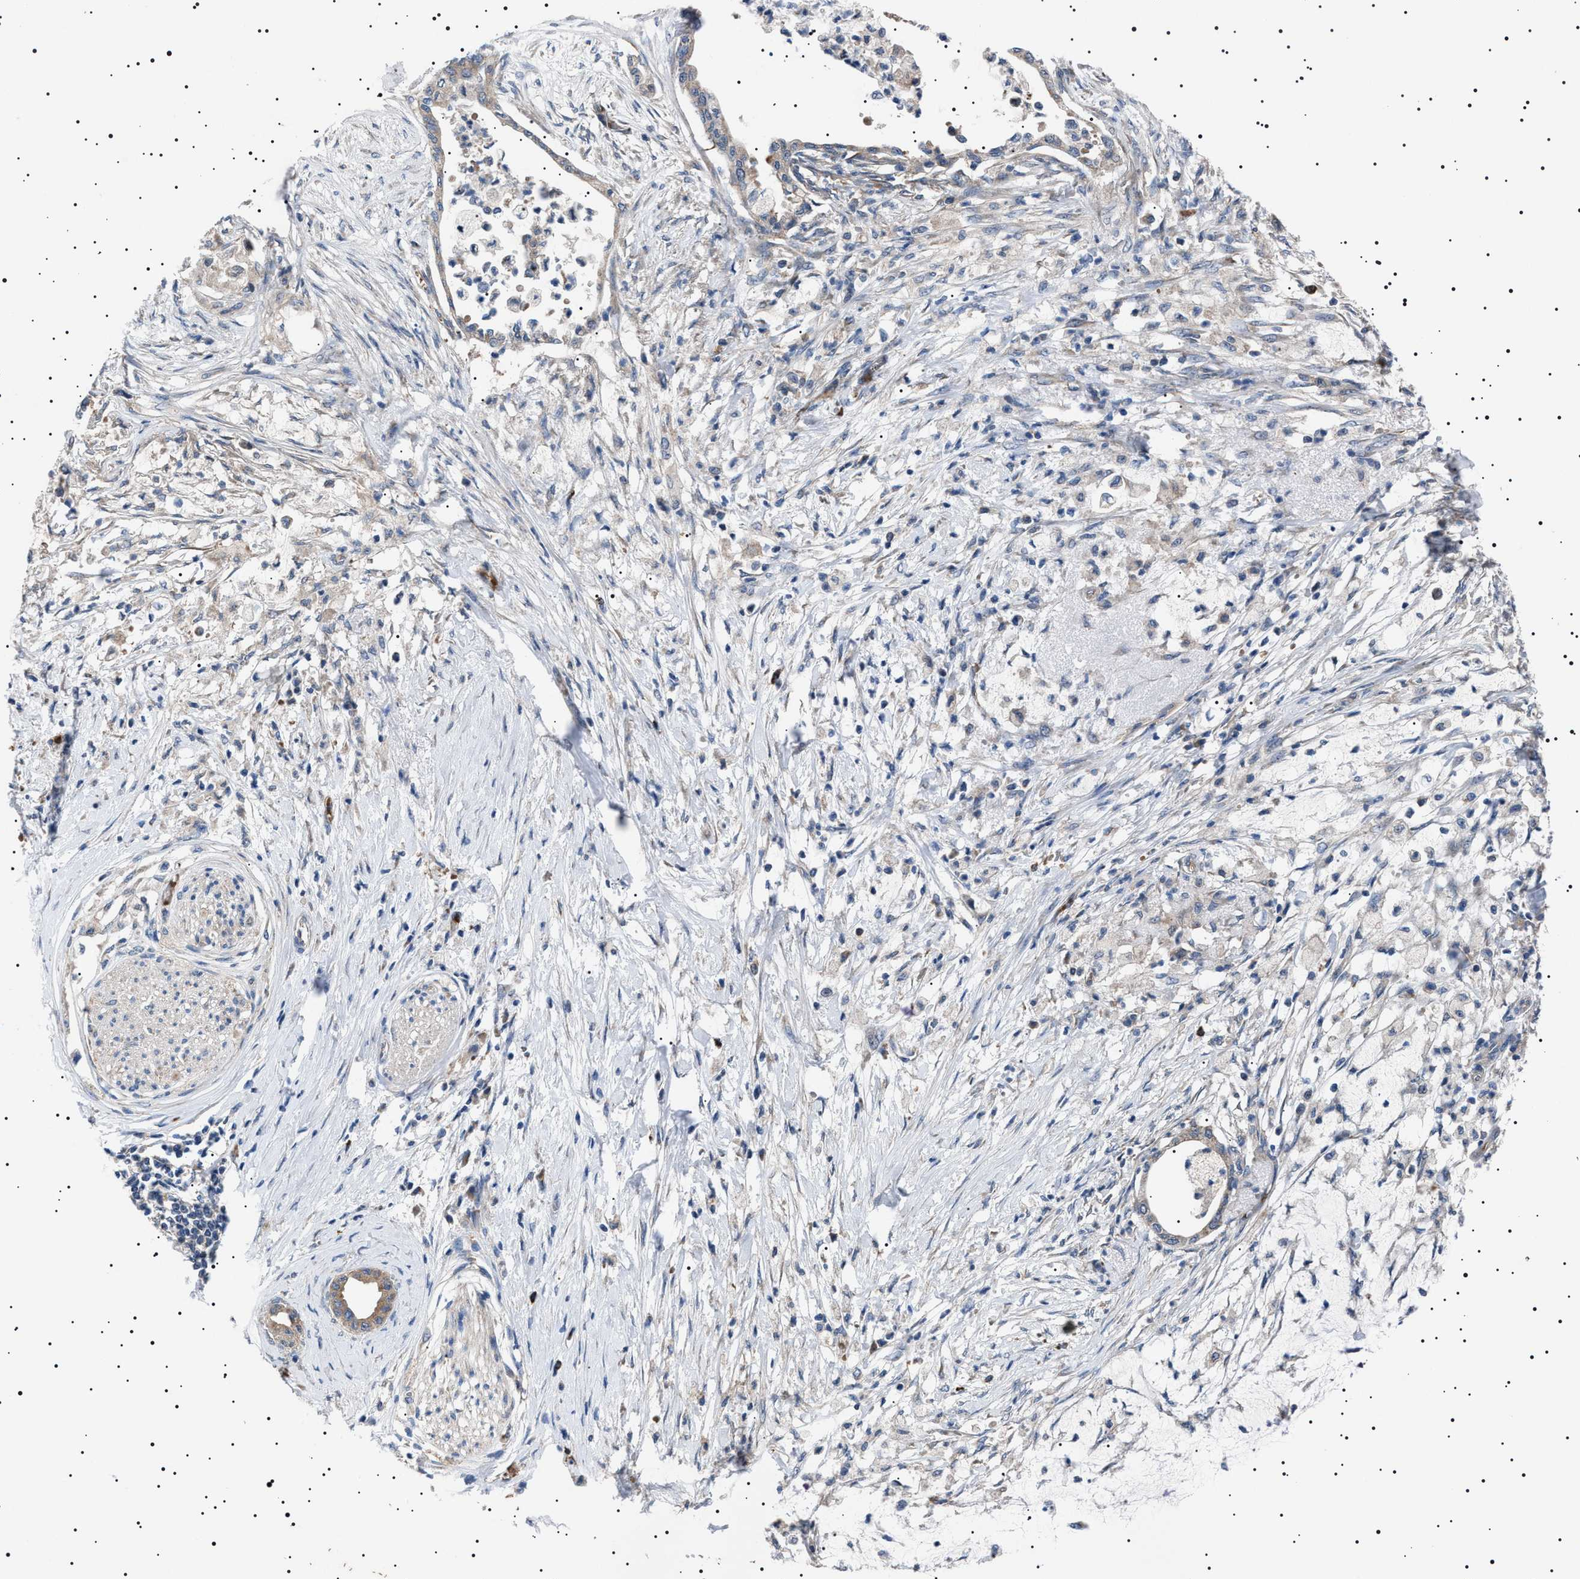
{"staining": {"intensity": "weak", "quantity": "<25%", "location": "cytoplasmic/membranous"}, "tissue": "pancreatic cancer", "cell_type": "Tumor cells", "image_type": "cancer", "snomed": [{"axis": "morphology", "description": "Normal tissue, NOS"}, {"axis": "morphology", "description": "Adenocarcinoma, NOS"}, {"axis": "topography", "description": "Pancreas"}, {"axis": "topography", "description": "Duodenum"}], "caption": "Pancreatic cancer was stained to show a protein in brown. There is no significant expression in tumor cells.", "gene": "PTRH1", "patient": {"sex": "female", "age": 60}}